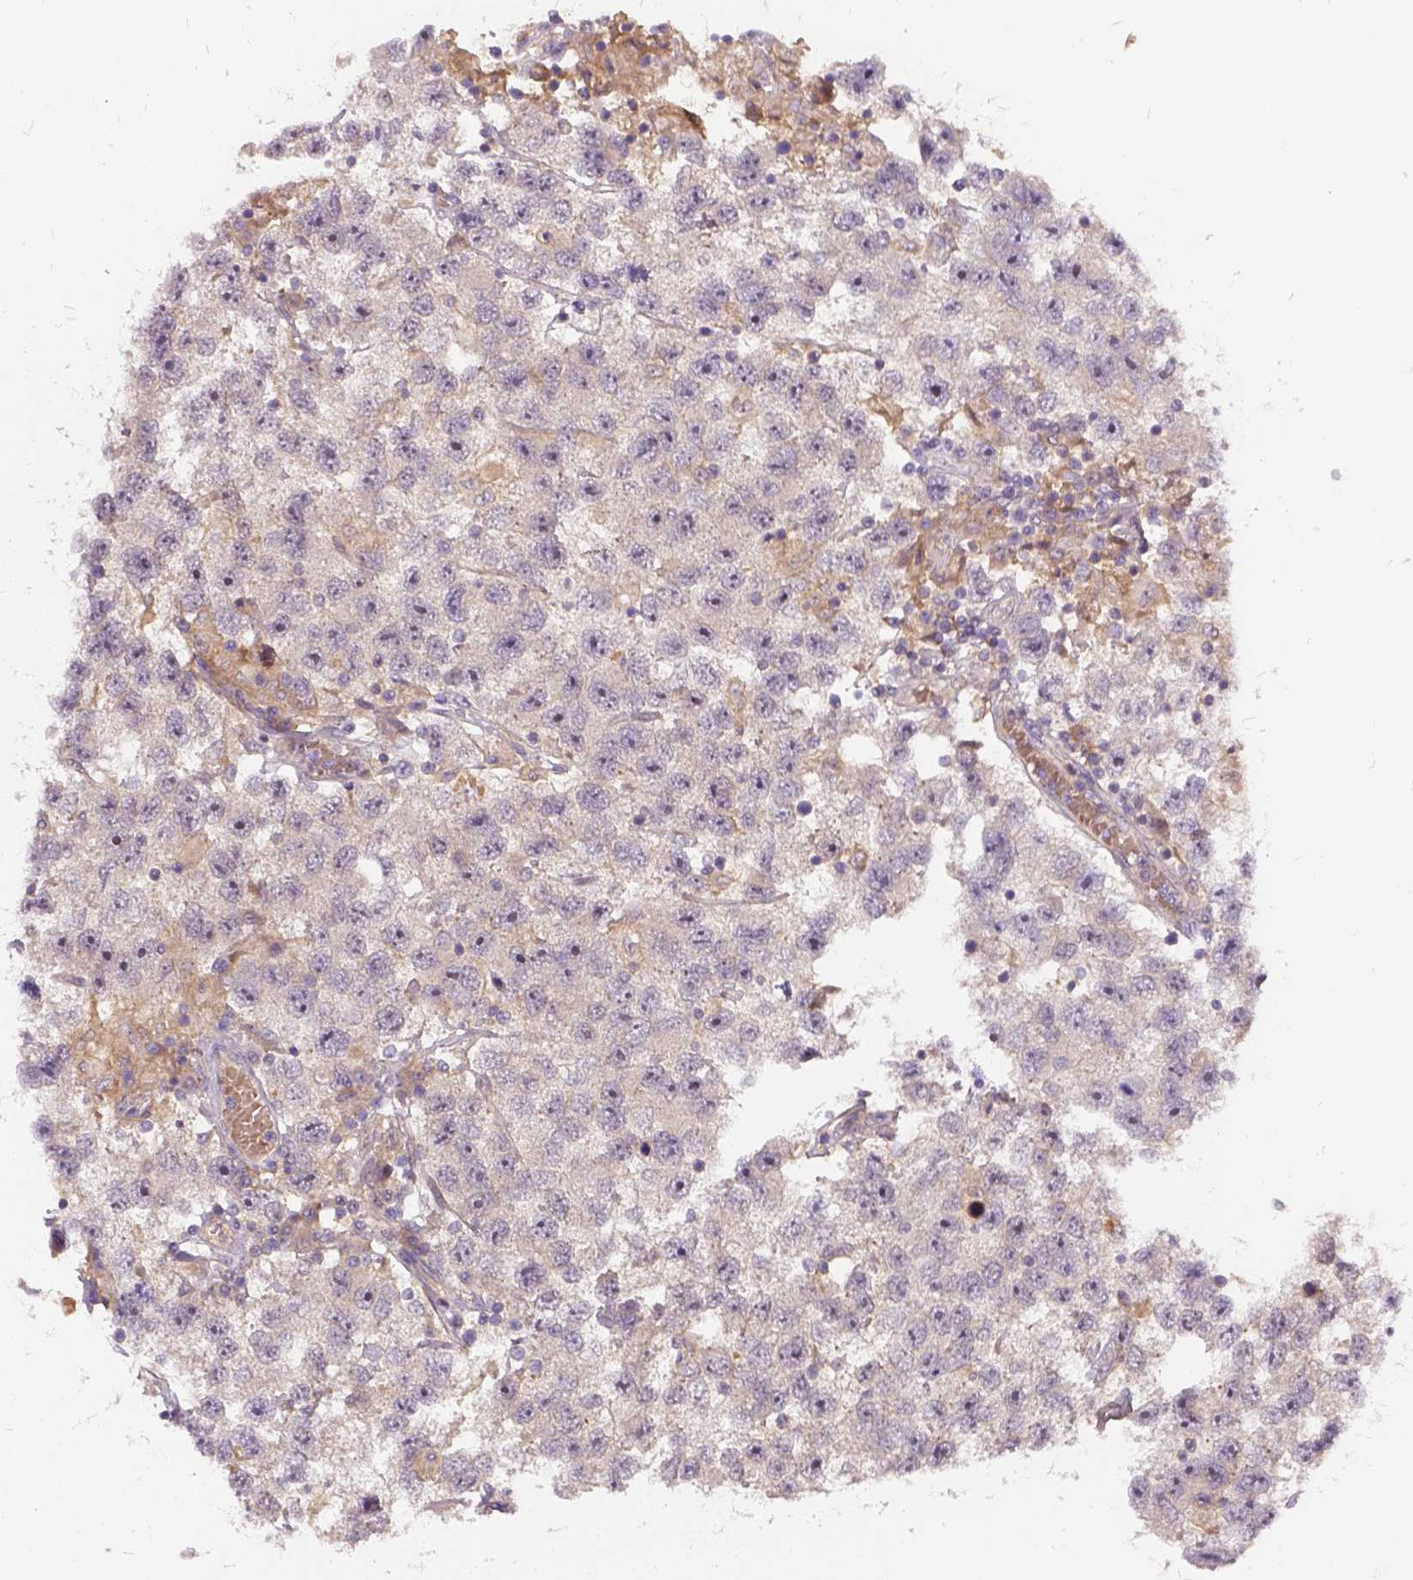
{"staining": {"intensity": "negative", "quantity": "none", "location": "none"}, "tissue": "testis cancer", "cell_type": "Tumor cells", "image_type": "cancer", "snomed": [{"axis": "morphology", "description": "Seminoma, NOS"}, {"axis": "topography", "description": "Testis"}], "caption": "Immunohistochemistry histopathology image of human testis cancer stained for a protein (brown), which displays no staining in tumor cells.", "gene": "ILRUN", "patient": {"sex": "male", "age": 26}}